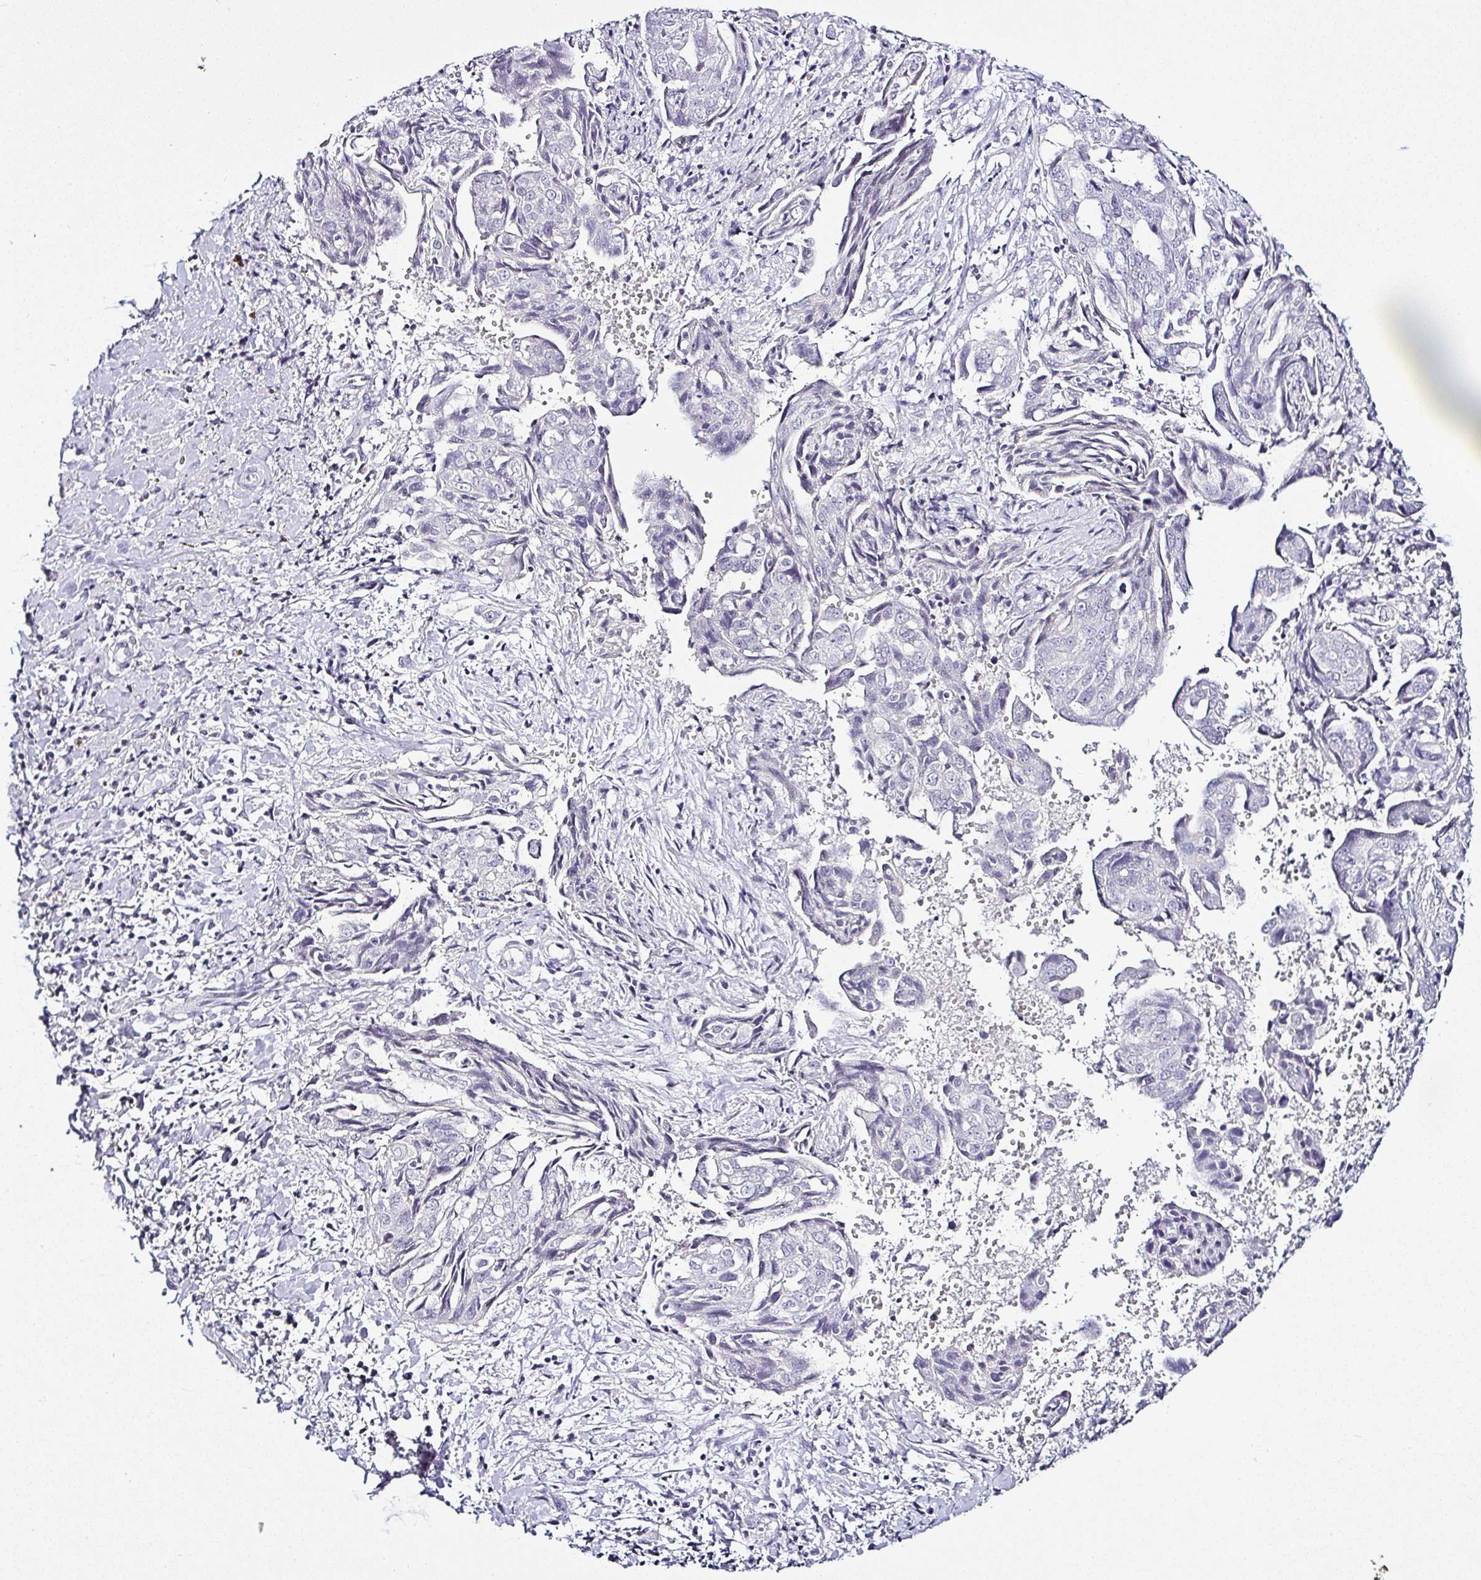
{"staining": {"intensity": "negative", "quantity": "none", "location": "none"}, "tissue": "ovarian cancer", "cell_type": "Tumor cells", "image_type": "cancer", "snomed": [{"axis": "morphology", "description": "Carcinoma, endometroid"}, {"axis": "topography", "description": "Ovary"}], "caption": "High magnification brightfield microscopy of ovarian endometroid carcinoma stained with DAB (brown) and counterstained with hematoxylin (blue): tumor cells show no significant staining. Brightfield microscopy of immunohistochemistry stained with DAB (brown) and hematoxylin (blue), captured at high magnification.", "gene": "SERPINB3", "patient": {"sex": "female", "age": 70}}